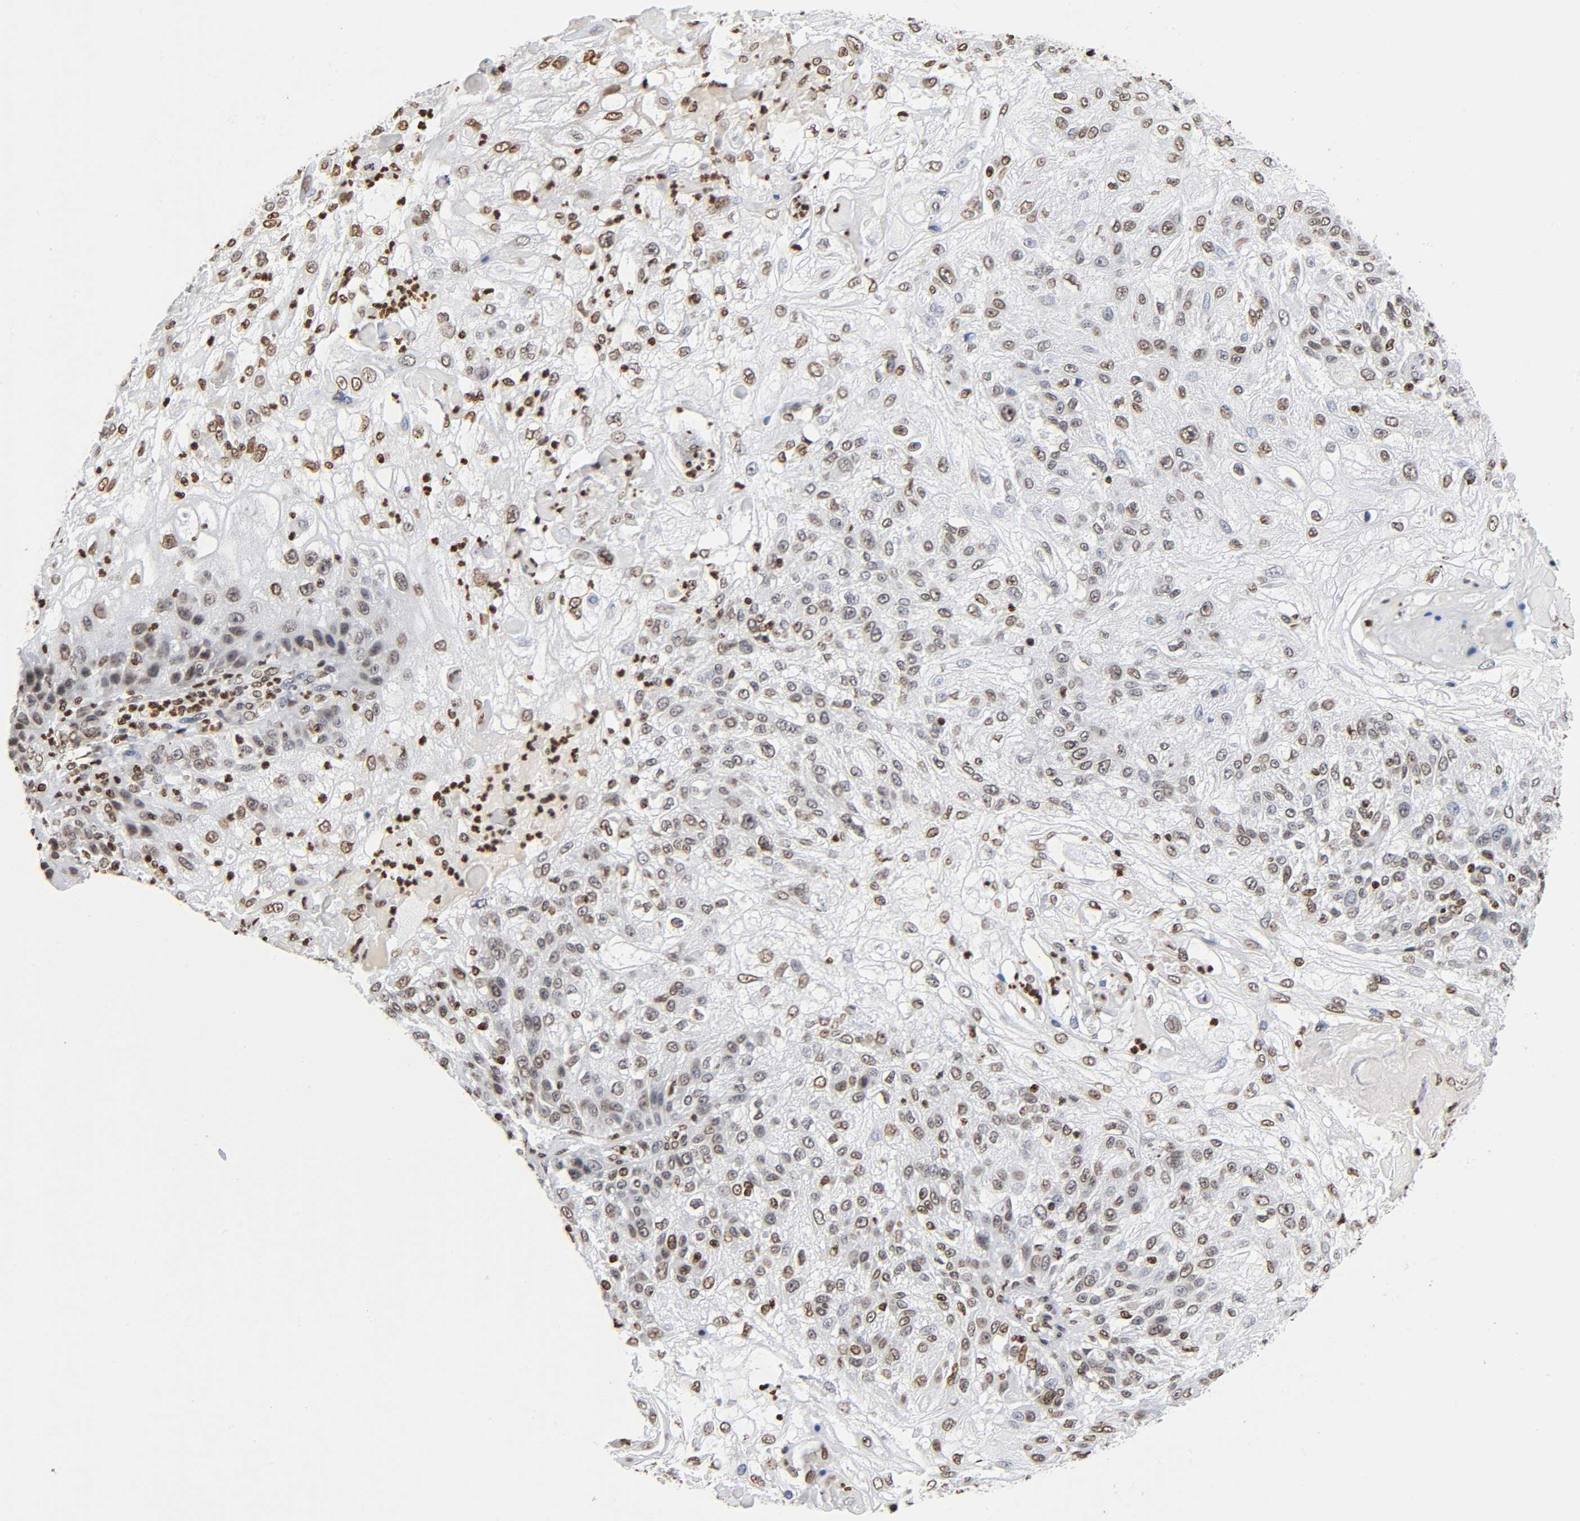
{"staining": {"intensity": "moderate", "quantity": ">75%", "location": "nuclear"}, "tissue": "skin cancer", "cell_type": "Tumor cells", "image_type": "cancer", "snomed": [{"axis": "morphology", "description": "Normal tissue, NOS"}, {"axis": "morphology", "description": "Squamous cell carcinoma, NOS"}, {"axis": "topography", "description": "Skin"}], "caption": "IHC (DAB (3,3'-diaminobenzidine)) staining of skin cancer (squamous cell carcinoma) shows moderate nuclear protein expression in approximately >75% of tumor cells.", "gene": "HOXA6", "patient": {"sex": "female", "age": 83}}